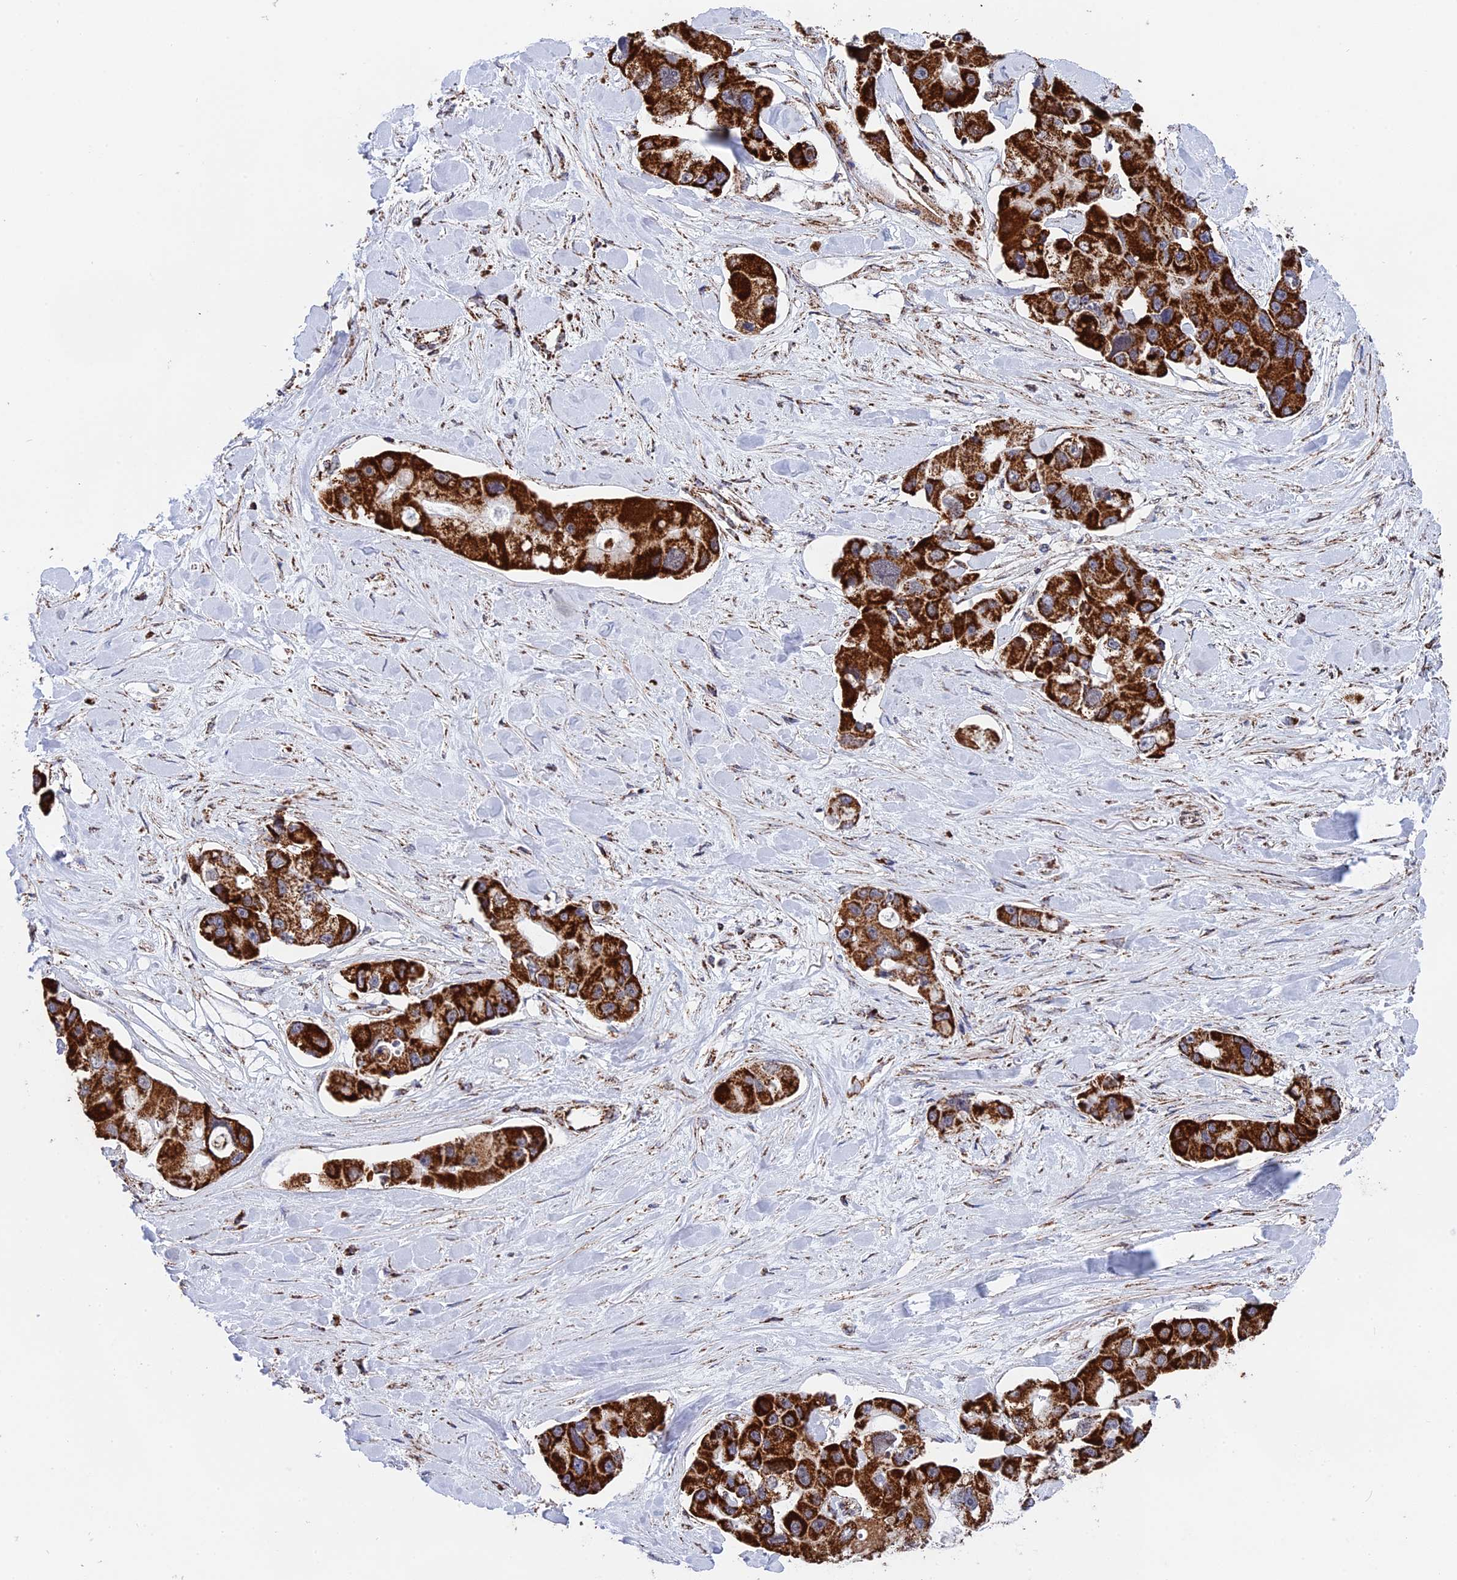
{"staining": {"intensity": "strong", "quantity": ">75%", "location": "cytoplasmic/membranous"}, "tissue": "lung cancer", "cell_type": "Tumor cells", "image_type": "cancer", "snomed": [{"axis": "morphology", "description": "Adenocarcinoma, NOS"}, {"axis": "topography", "description": "Lung"}], "caption": "Strong cytoplasmic/membranous staining is identified in about >75% of tumor cells in lung cancer (adenocarcinoma).", "gene": "CDC16", "patient": {"sex": "female", "age": 54}}